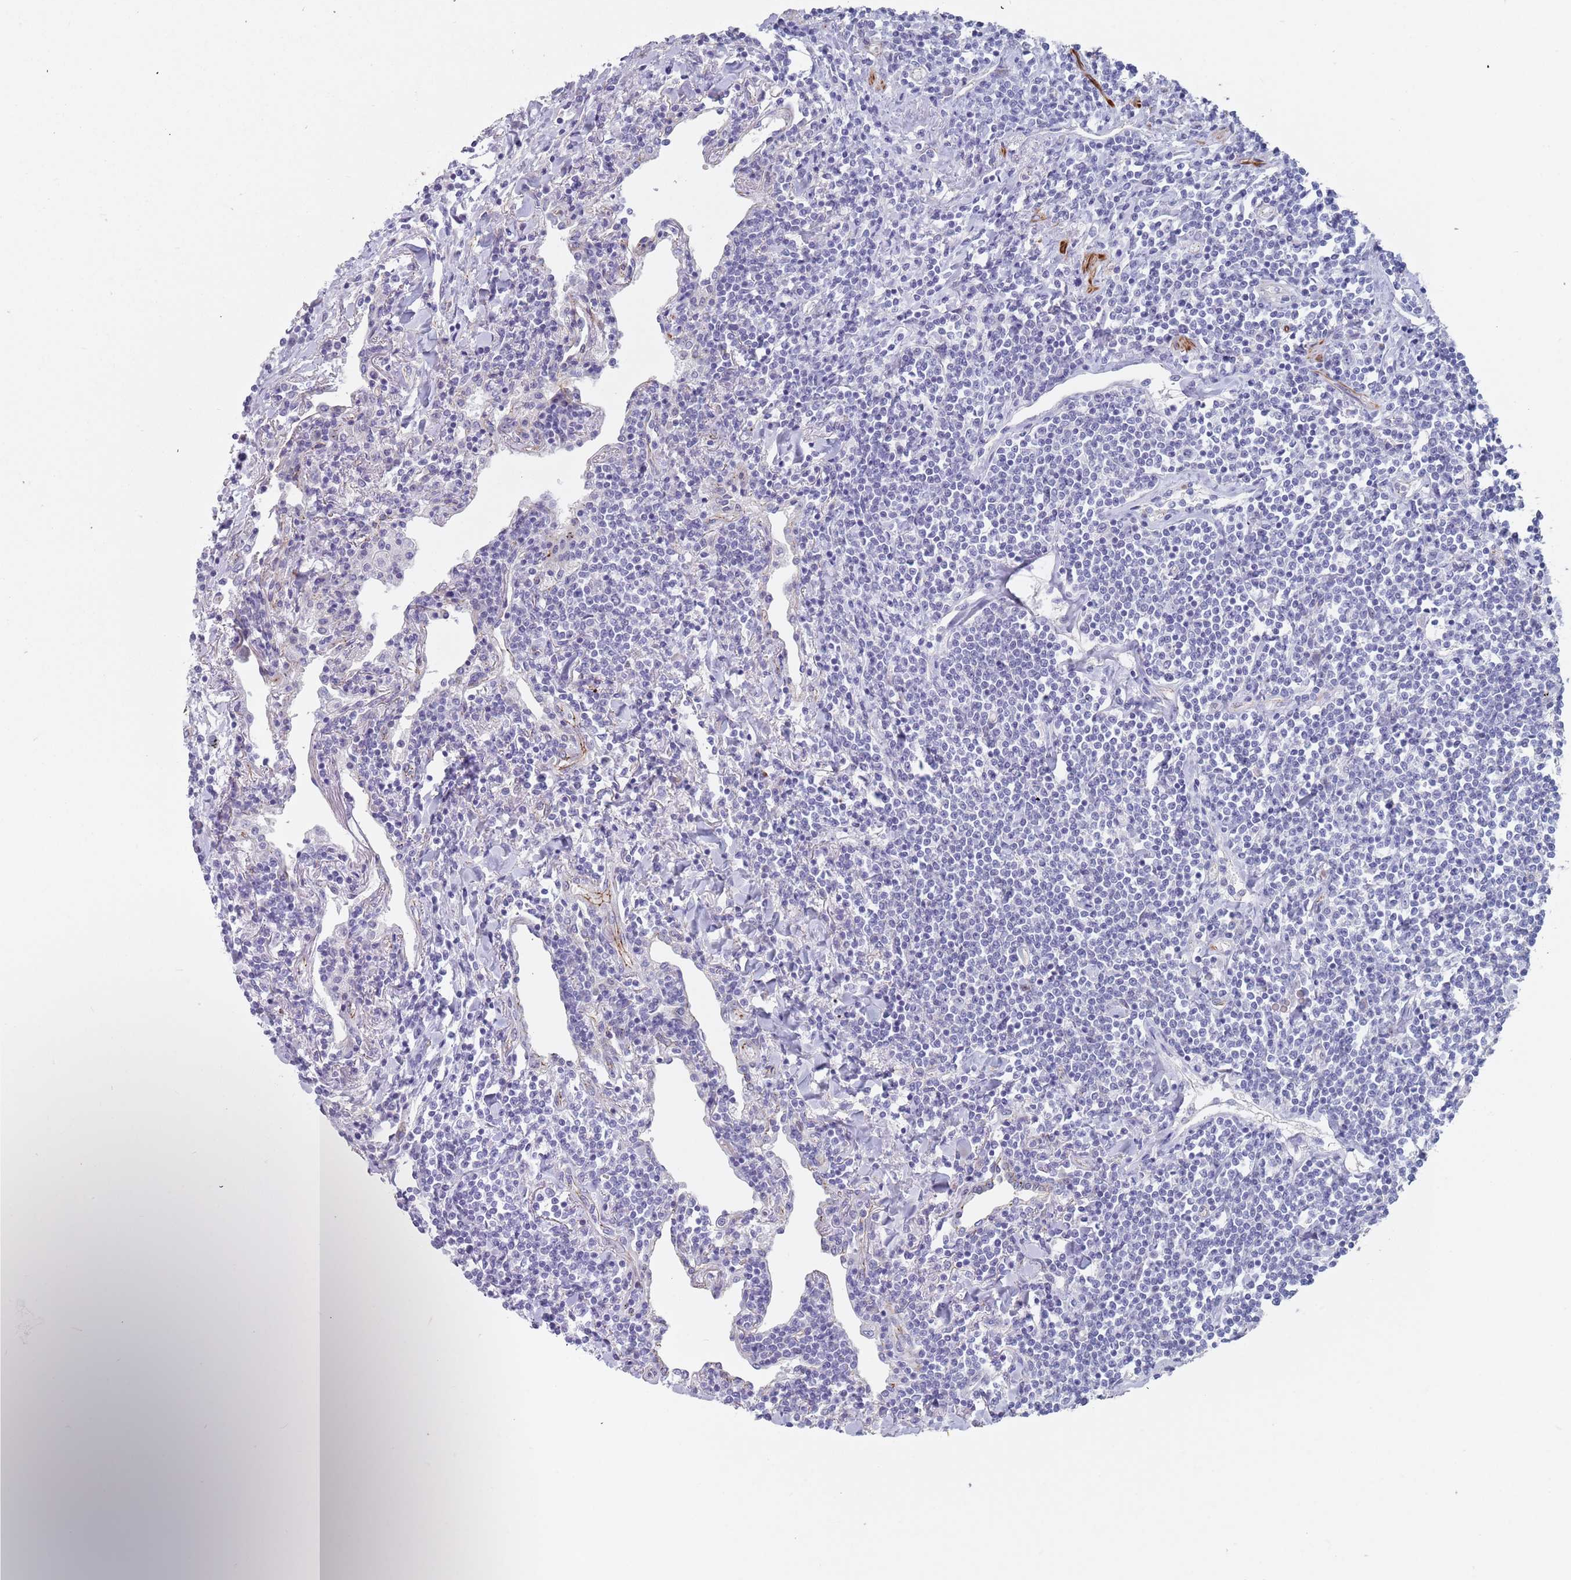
{"staining": {"intensity": "negative", "quantity": "none", "location": "none"}, "tissue": "lymphoma", "cell_type": "Tumor cells", "image_type": "cancer", "snomed": [{"axis": "morphology", "description": "Malignant lymphoma, non-Hodgkin's type, Low grade"}, {"axis": "topography", "description": "Lung"}], "caption": "IHC photomicrograph of human lymphoma stained for a protein (brown), which demonstrates no positivity in tumor cells.", "gene": "OR5A2", "patient": {"sex": "female", "age": 71}}